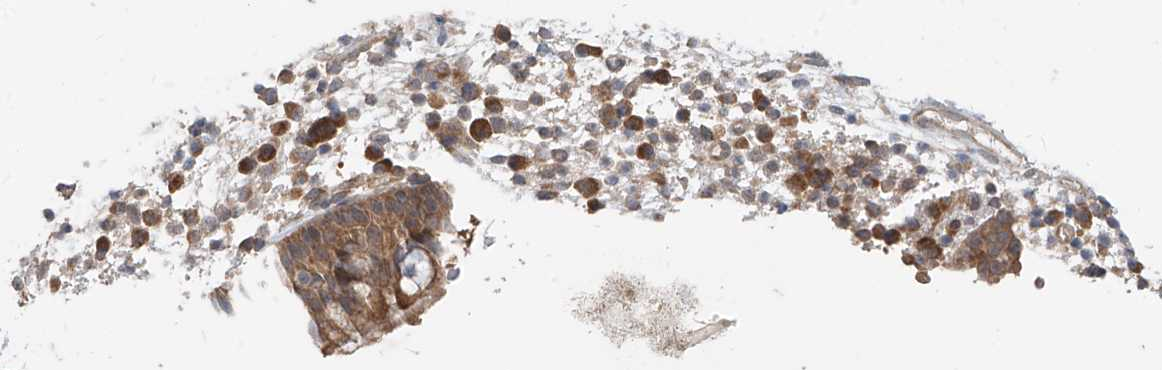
{"staining": {"intensity": "moderate", "quantity": ">75%", "location": "cytoplasmic/membranous"}, "tissue": "nasopharynx", "cell_type": "Respiratory epithelial cells", "image_type": "normal", "snomed": [{"axis": "morphology", "description": "Normal tissue, NOS"}, {"axis": "morphology", "description": "Inflammation, NOS"}, {"axis": "morphology", "description": "Malignant melanoma, Metastatic site"}, {"axis": "topography", "description": "Nasopharynx"}], "caption": "High-power microscopy captured an immunohistochemistry image of unremarkable nasopharynx, revealing moderate cytoplasmic/membranous staining in approximately >75% of respiratory epithelial cells.", "gene": "MTUS2", "patient": {"sex": "male", "age": 70}}